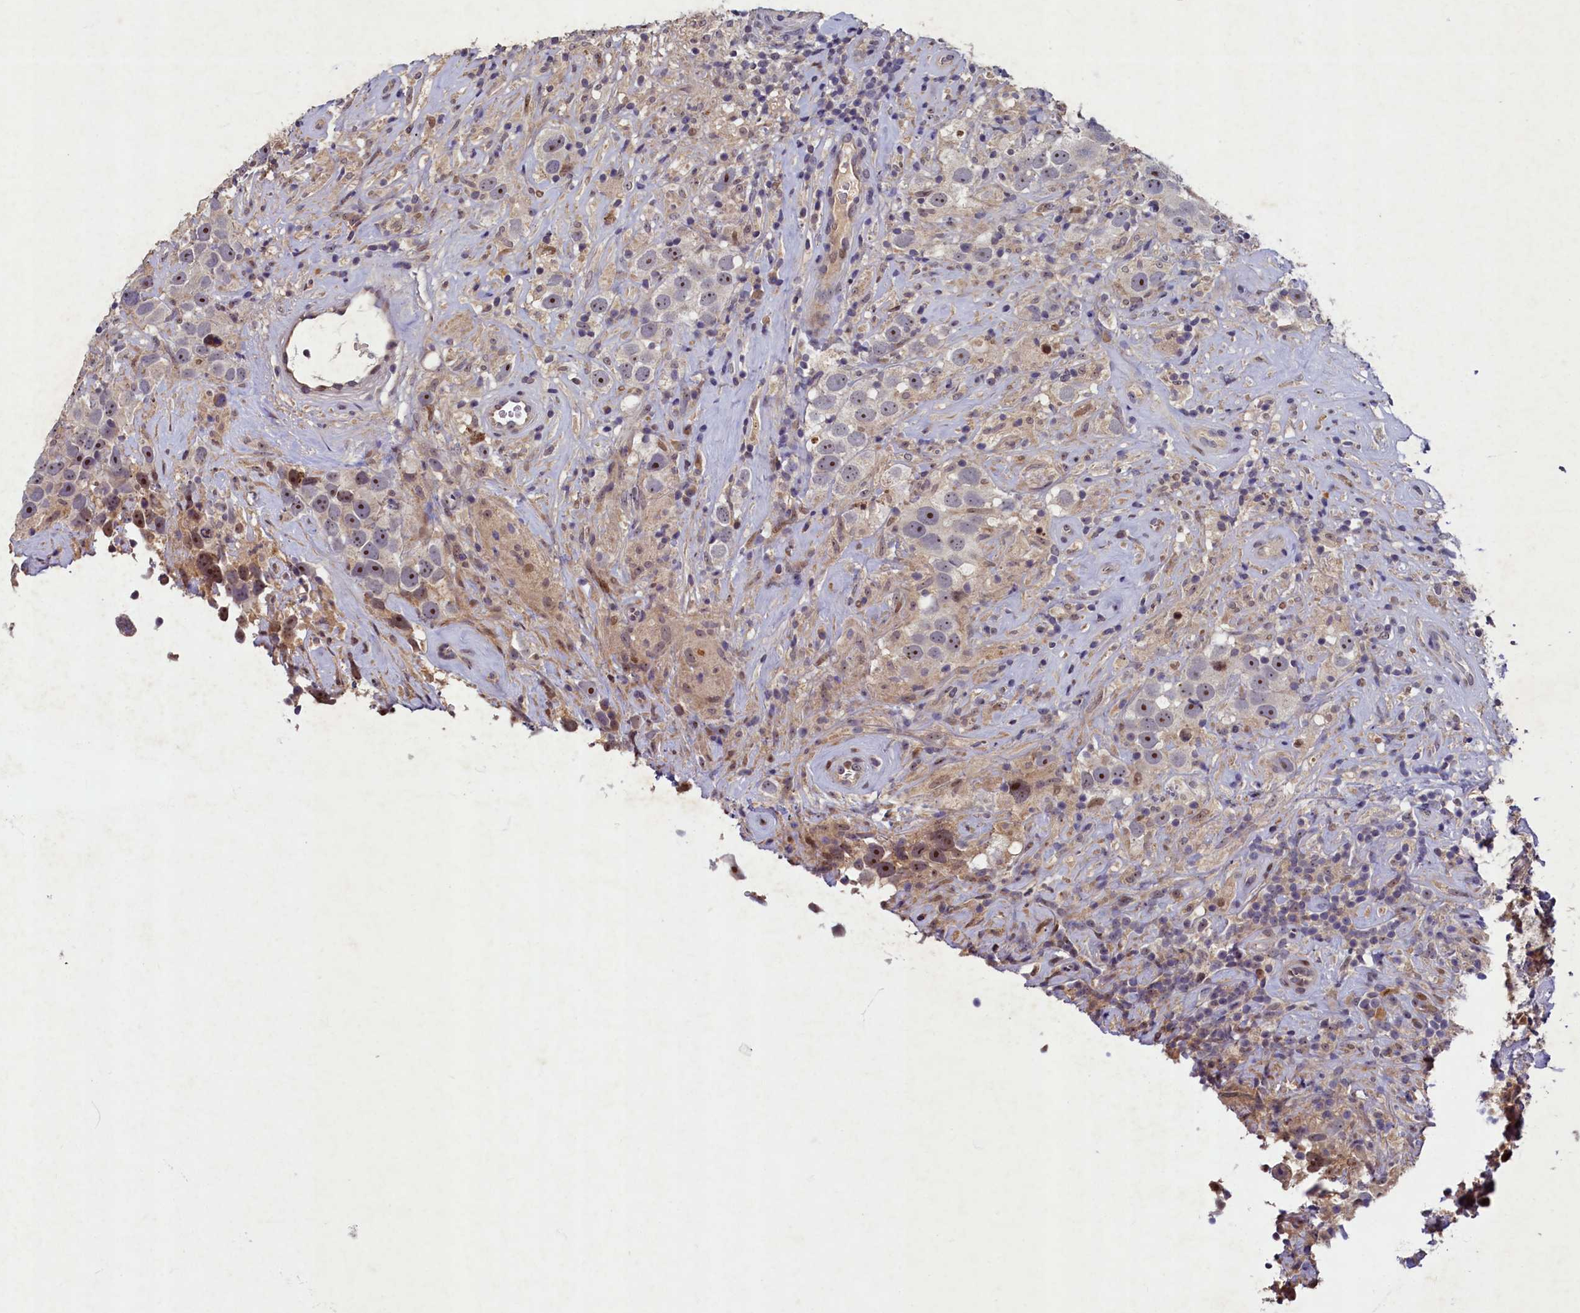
{"staining": {"intensity": "negative", "quantity": "none", "location": "none"}, "tissue": "testis cancer", "cell_type": "Tumor cells", "image_type": "cancer", "snomed": [{"axis": "morphology", "description": "Seminoma, NOS"}, {"axis": "topography", "description": "Testis"}], "caption": "DAB immunohistochemical staining of human testis cancer displays no significant positivity in tumor cells. The staining is performed using DAB brown chromogen with nuclei counter-stained in using hematoxylin.", "gene": "LATS2", "patient": {"sex": "male", "age": 49}}